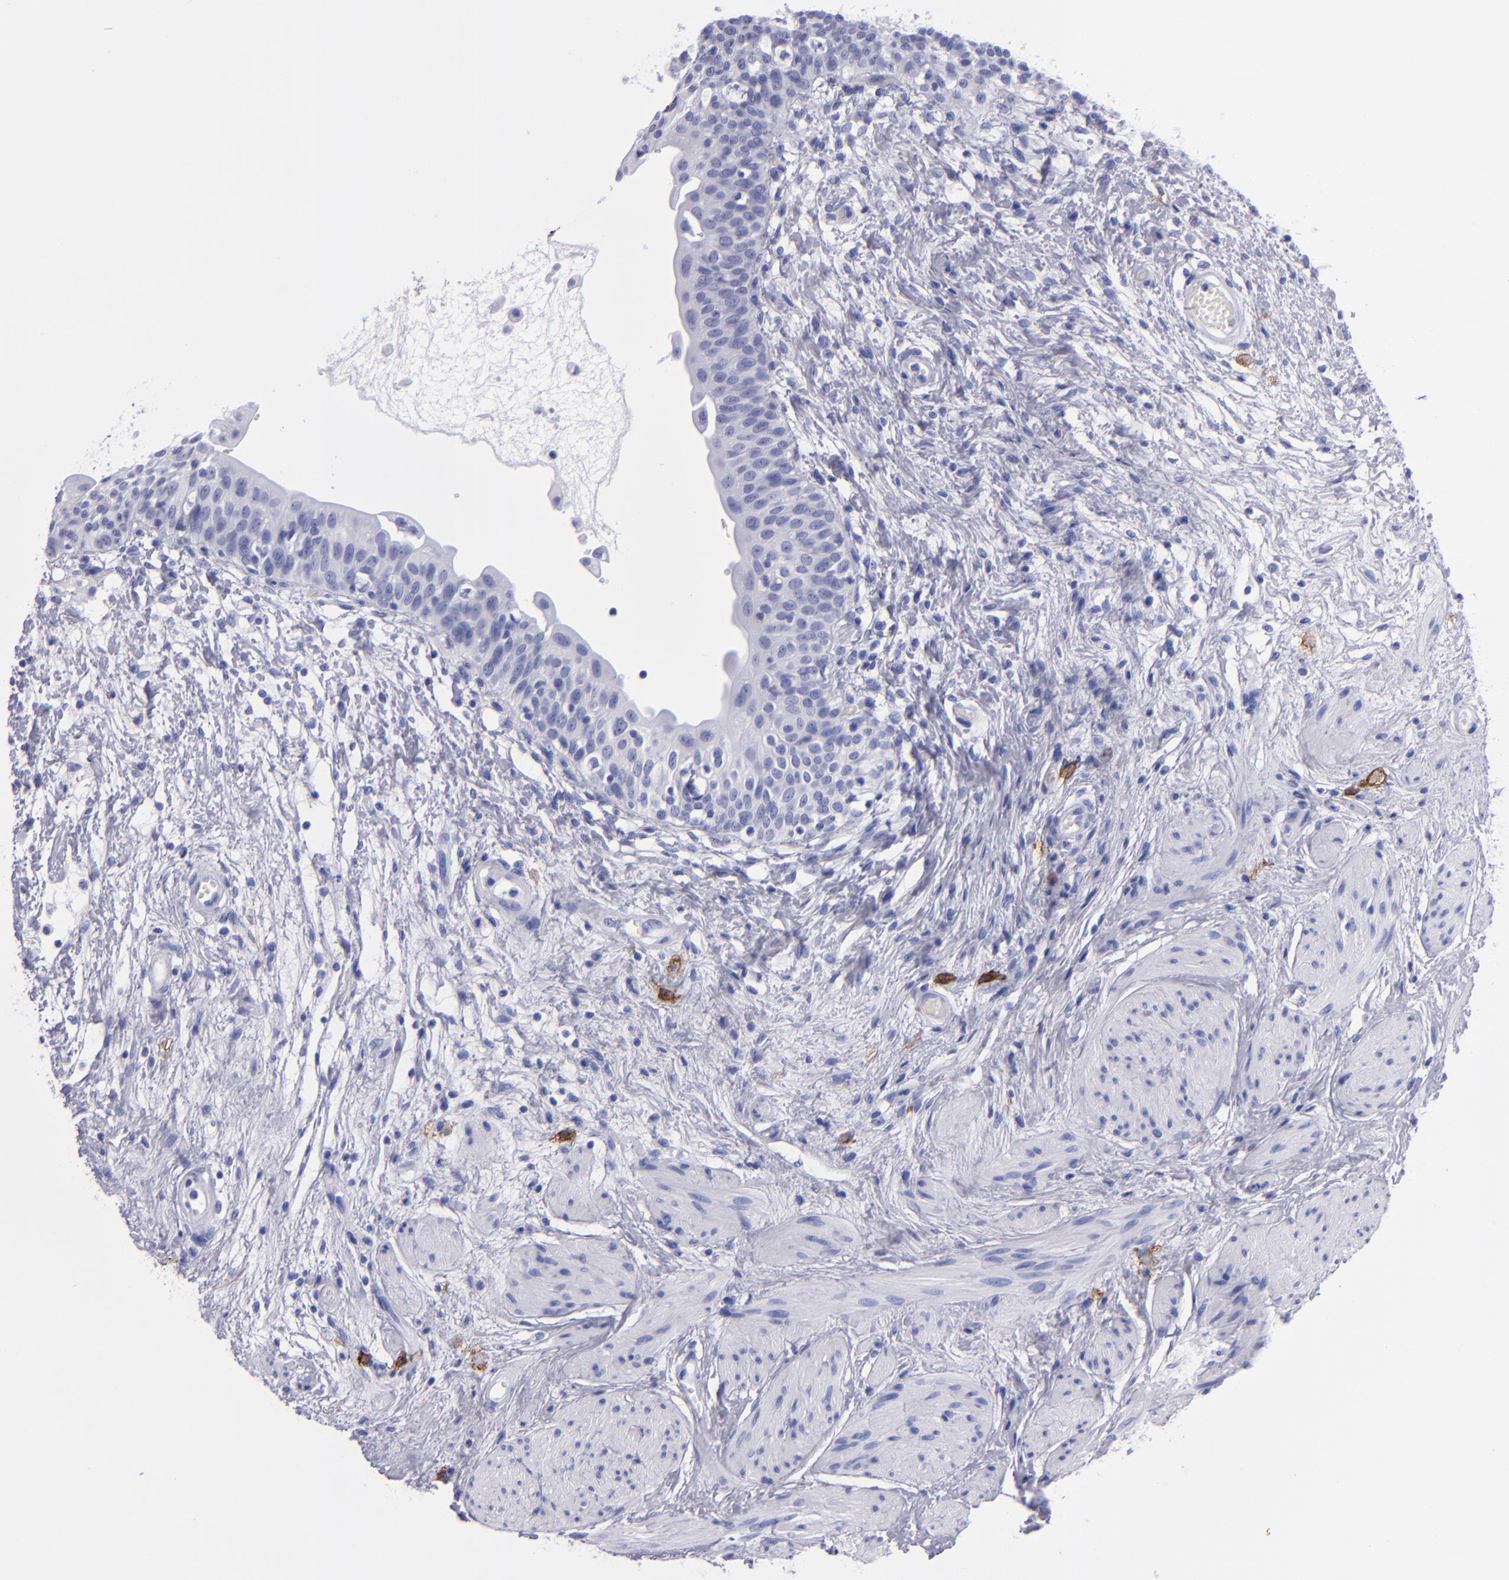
{"staining": {"intensity": "negative", "quantity": "none", "location": "none"}, "tissue": "urinary bladder", "cell_type": "Urothelial cells", "image_type": "normal", "snomed": [{"axis": "morphology", "description": "Normal tissue, NOS"}, {"axis": "topography", "description": "Urinary bladder"}], "caption": "A high-resolution histopathology image shows immunohistochemistry staining of unremarkable urinary bladder, which exhibits no significant positivity in urothelial cells.", "gene": "CD38", "patient": {"sex": "female", "age": 55}}